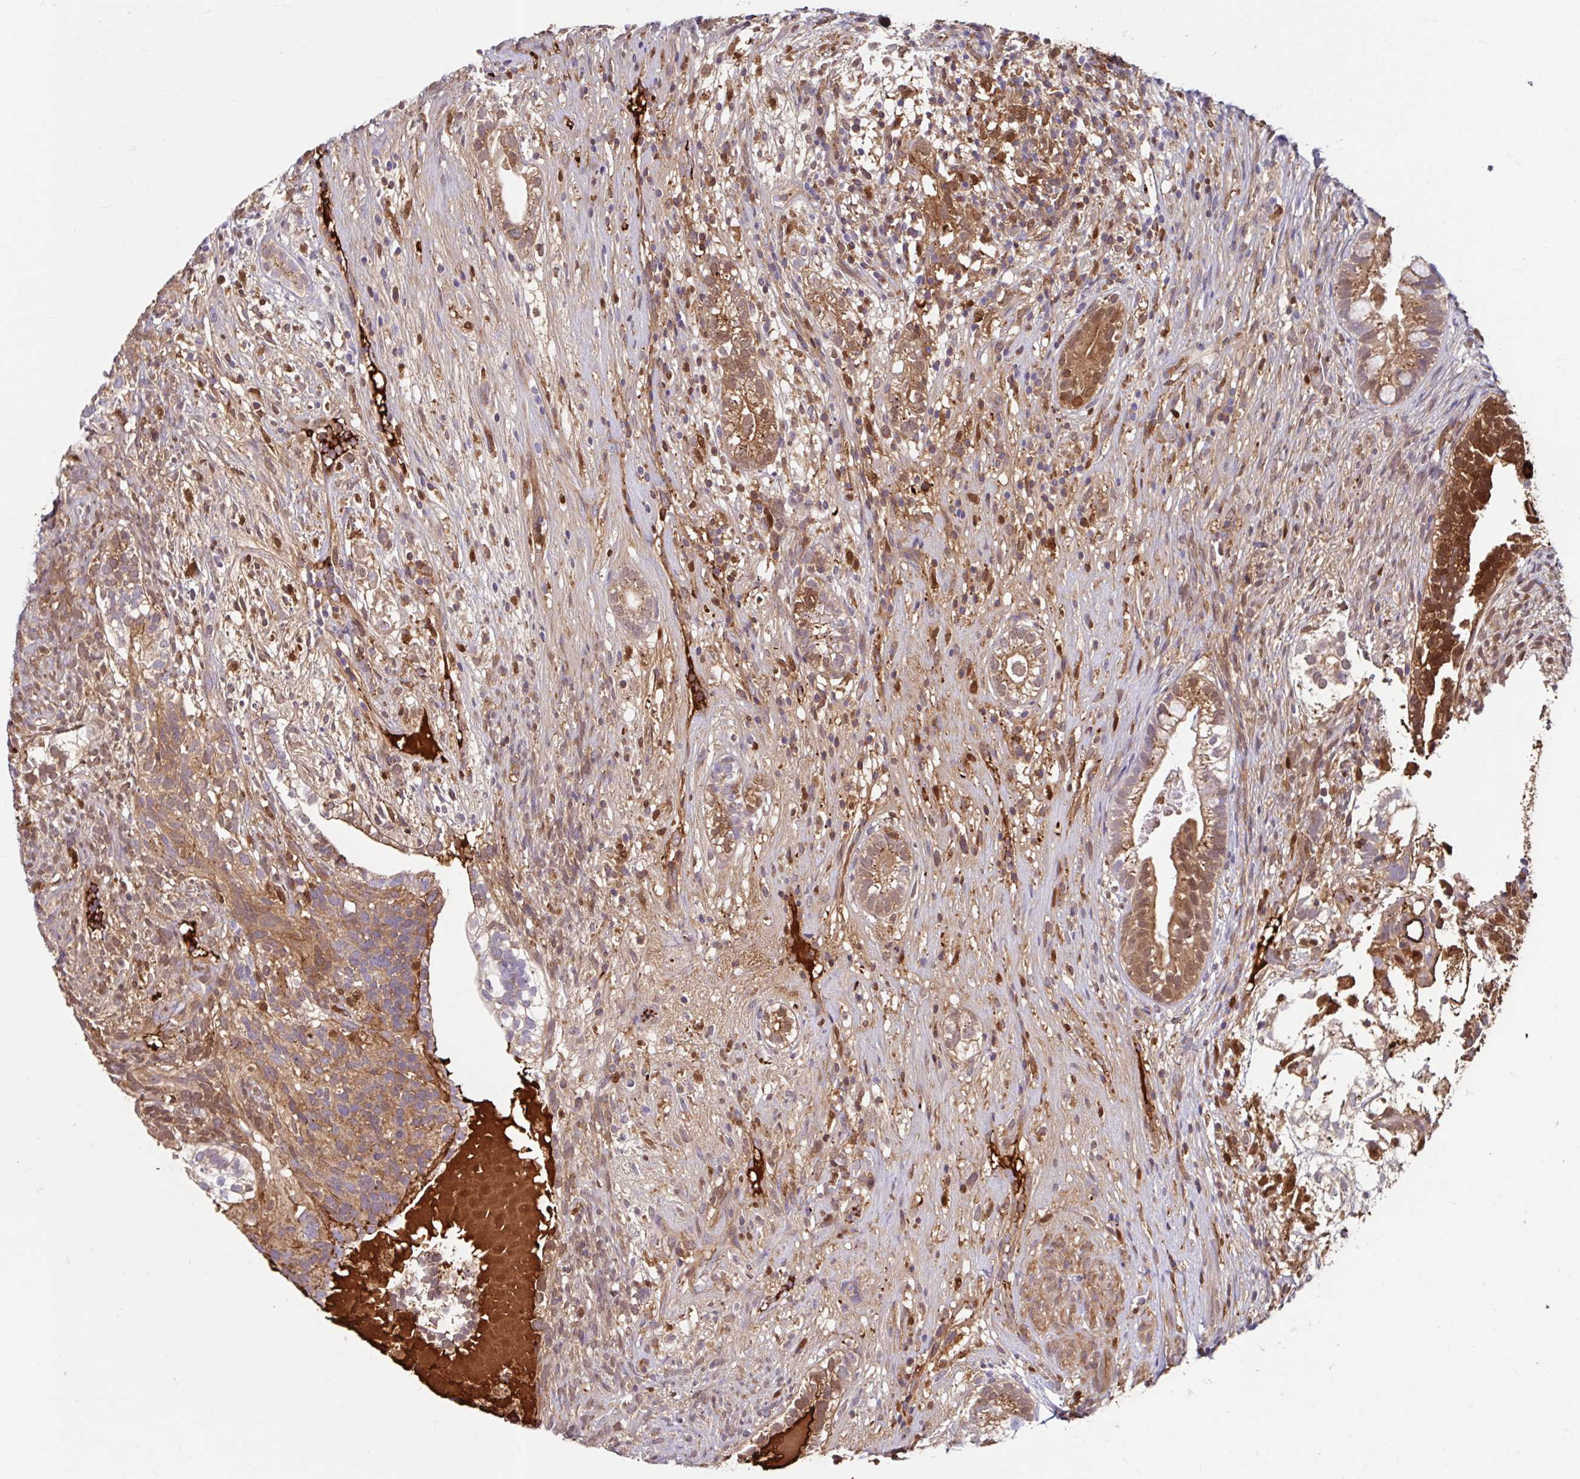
{"staining": {"intensity": "moderate", "quantity": ">75%", "location": "cytoplasmic/membranous,nuclear"}, "tissue": "testis cancer", "cell_type": "Tumor cells", "image_type": "cancer", "snomed": [{"axis": "morphology", "description": "Seminoma, NOS"}, {"axis": "morphology", "description": "Carcinoma, Embryonal, NOS"}, {"axis": "topography", "description": "Testis"}], "caption": "High-magnification brightfield microscopy of testis cancer stained with DAB (3,3'-diaminobenzidine) (brown) and counterstained with hematoxylin (blue). tumor cells exhibit moderate cytoplasmic/membranous and nuclear expression is seen in approximately>75% of cells. Immunohistochemistry (ihc) stains the protein of interest in brown and the nuclei are stained blue.", "gene": "BLVRA", "patient": {"sex": "male", "age": 41}}